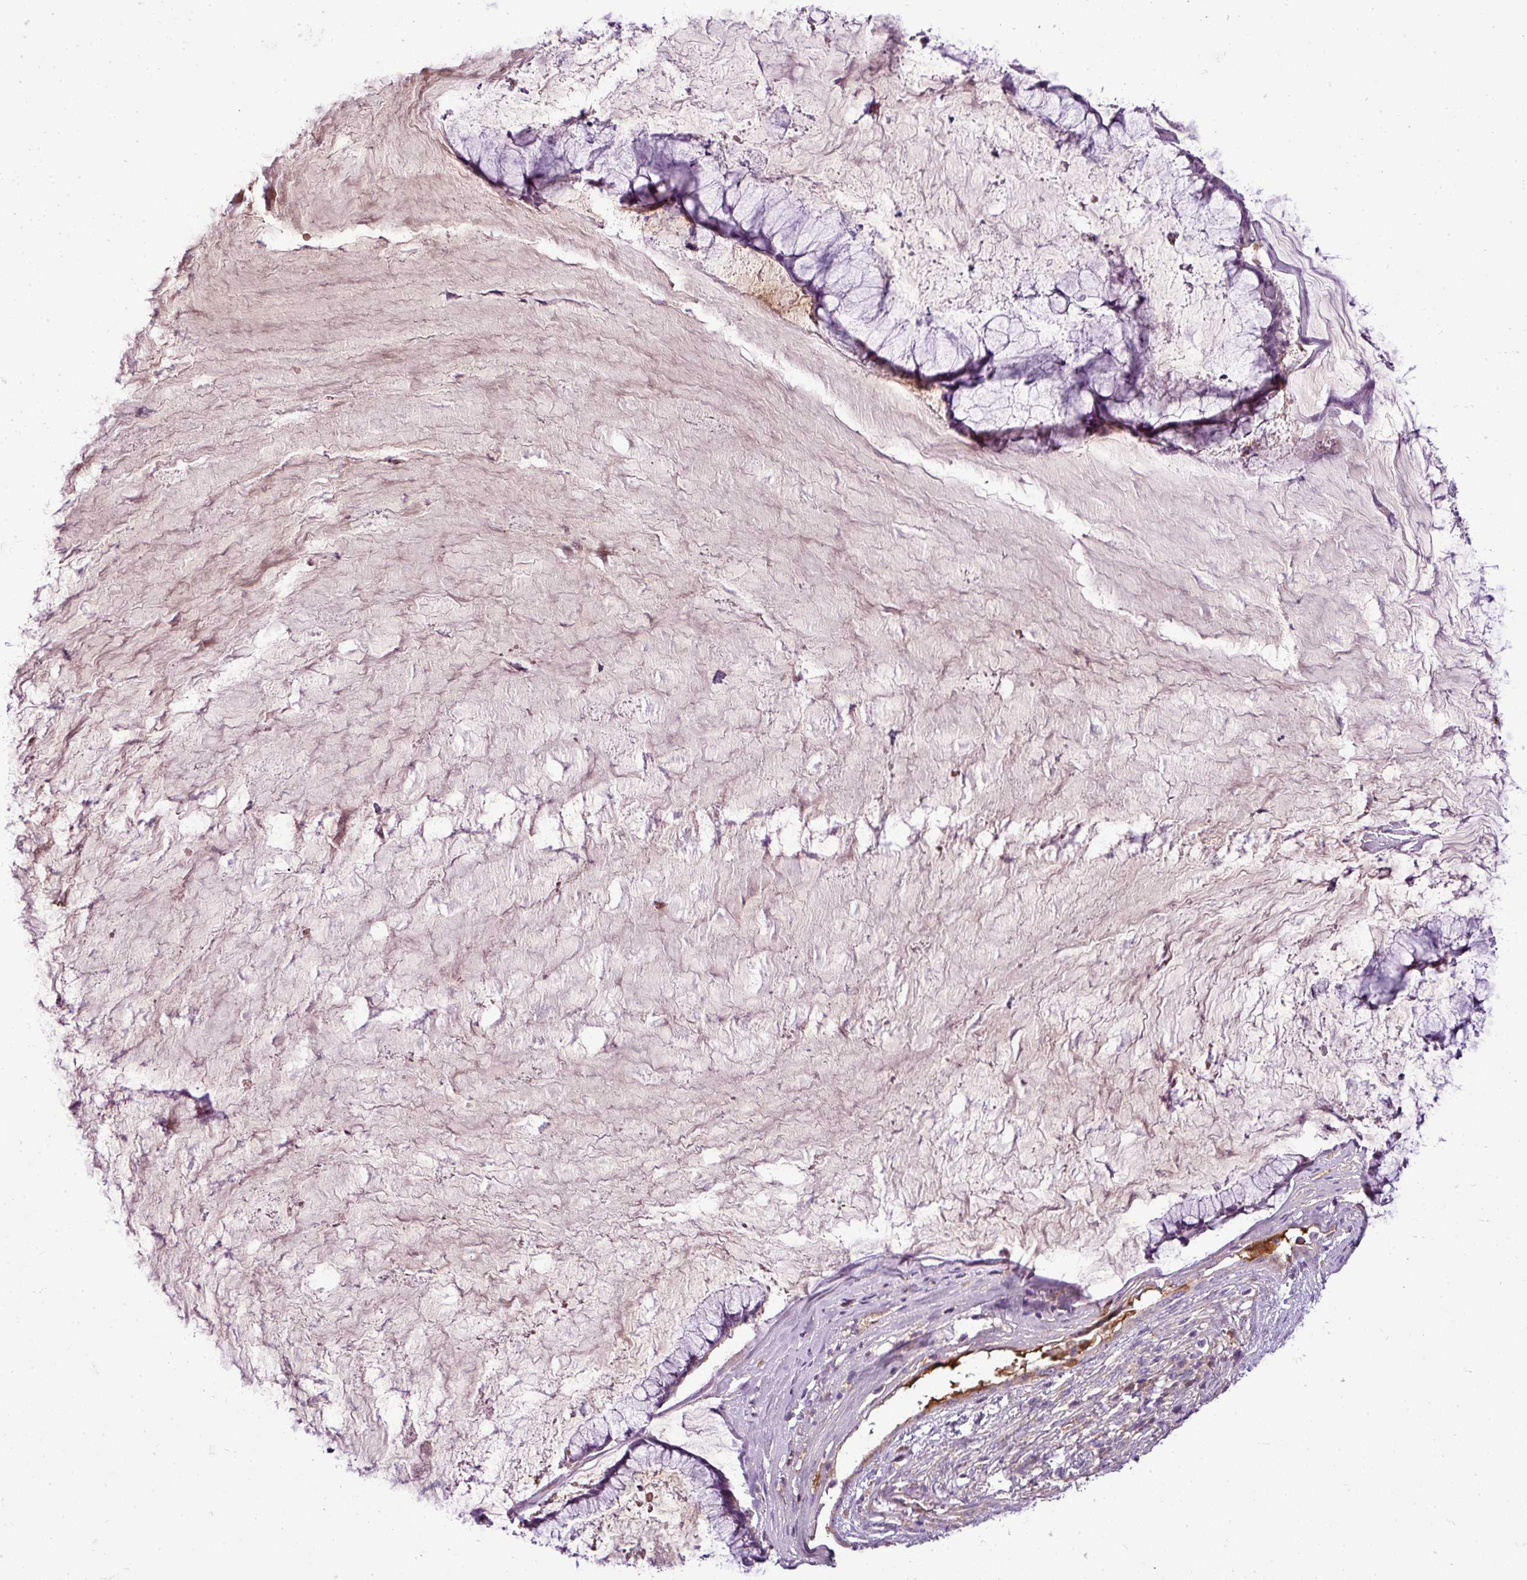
{"staining": {"intensity": "negative", "quantity": "none", "location": "none"}, "tissue": "ovarian cancer", "cell_type": "Tumor cells", "image_type": "cancer", "snomed": [{"axis": "morphology", "description": "Cystadenocarcinoma, mucinous, NOS"}, {"axis": "topography", "description": "Ovary"}], "caption": "DAB (3,3'-diaminobenzidine) immunohistochemical staining of human ovarian cancer displays no significant positivity in tumor cells. (Immunohistochemistry (ihc), brightfield microscopy, high magnification).", "gene": "C4B", "patient": {"sex": "female", "age": 42}}